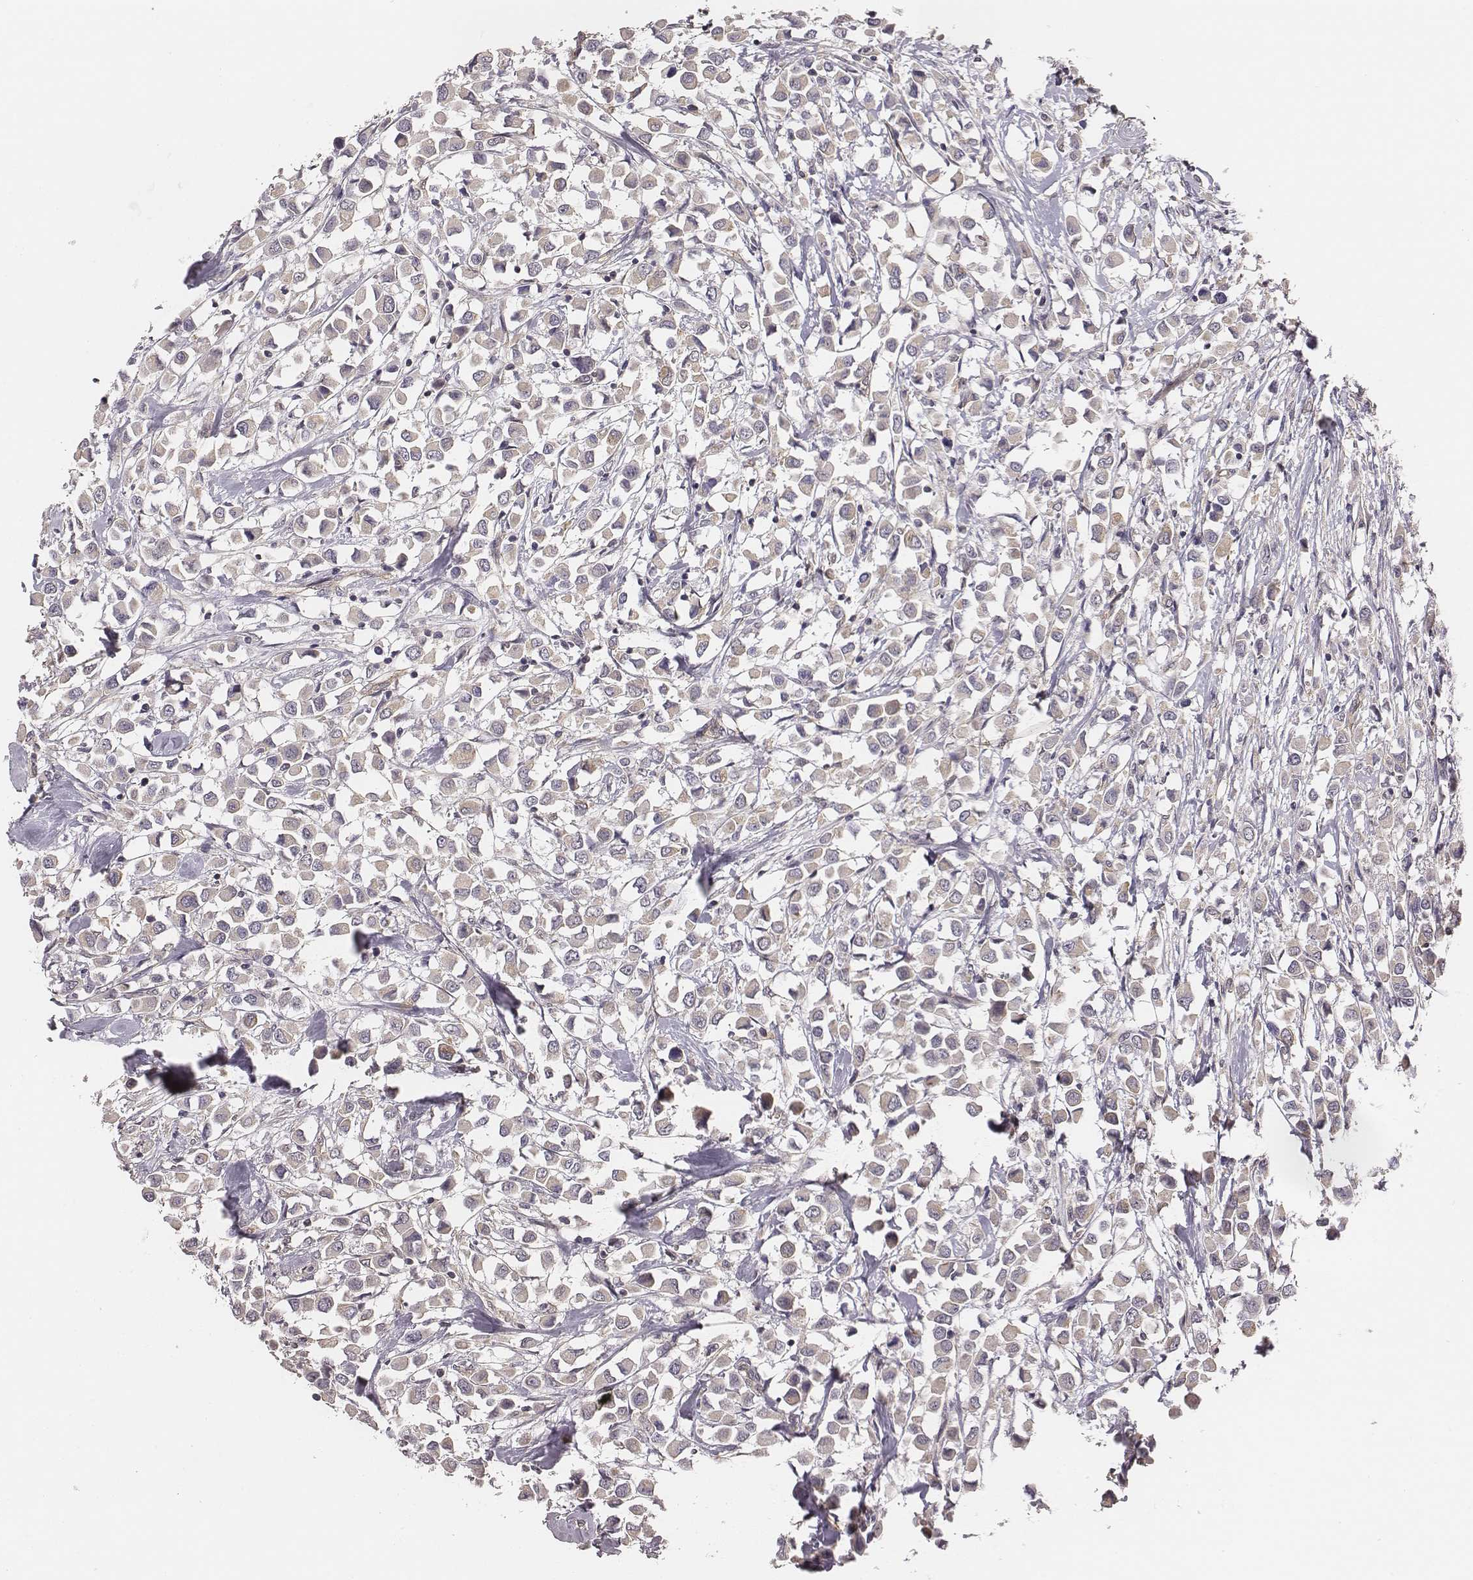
{"staining": {"intensity": "negative", "quantity": "none", "location": "none"}, "tissue": "breast cancer", "cell_type": "Tumor cells", "image_type": "cancer", "snomed": [{"axis": "morphology", "description": "Duct carcinoma"}, {"axis": "topography", "description": "Breast"}], "caption": "A high-resolution photomicrograph shows immunohistochemistry (IHC) staining of breast cancer (invasive ductal carcinoma), which shows no significant positivity in tumor cells.", "gene": "SCARF1", "patient": {"sex": "female", "age": 61}}